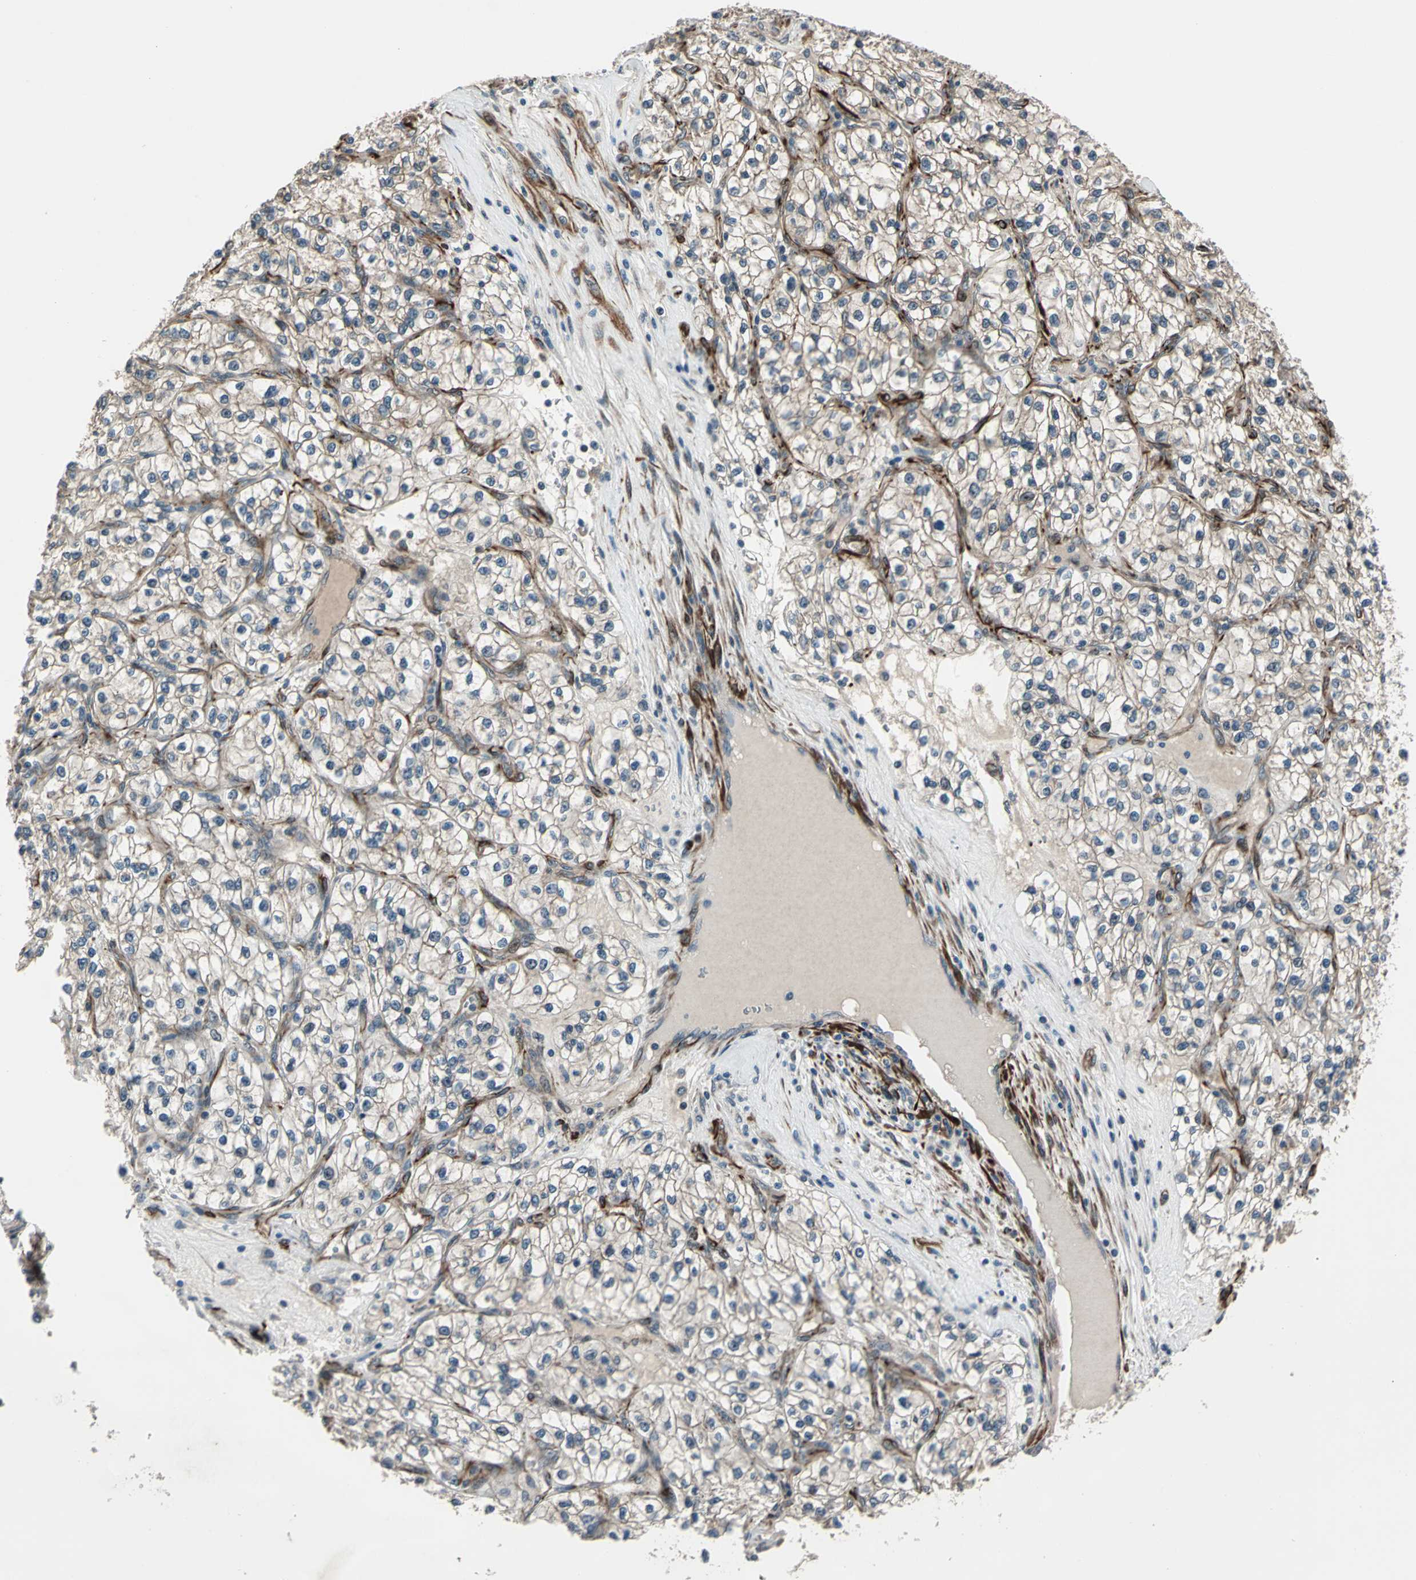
{"staining": {"intensity": "negative", "quantity": "none", "location": "none"}, "tissue": "renal cancer", "cell_type": "Tumor cells", "image_type": "cancer", "snomed": [{"axis": "morphology", "description": "Adenocarcinoma, NOS"}, {"axis": "topography", "description": "Kidney"}], "caption": "Histopathology image shows no significant protein staining in tumor cells of renal adenocarcinoma.", "gene": "EXD2", "patient": {"sex": "female", "age": 57}}